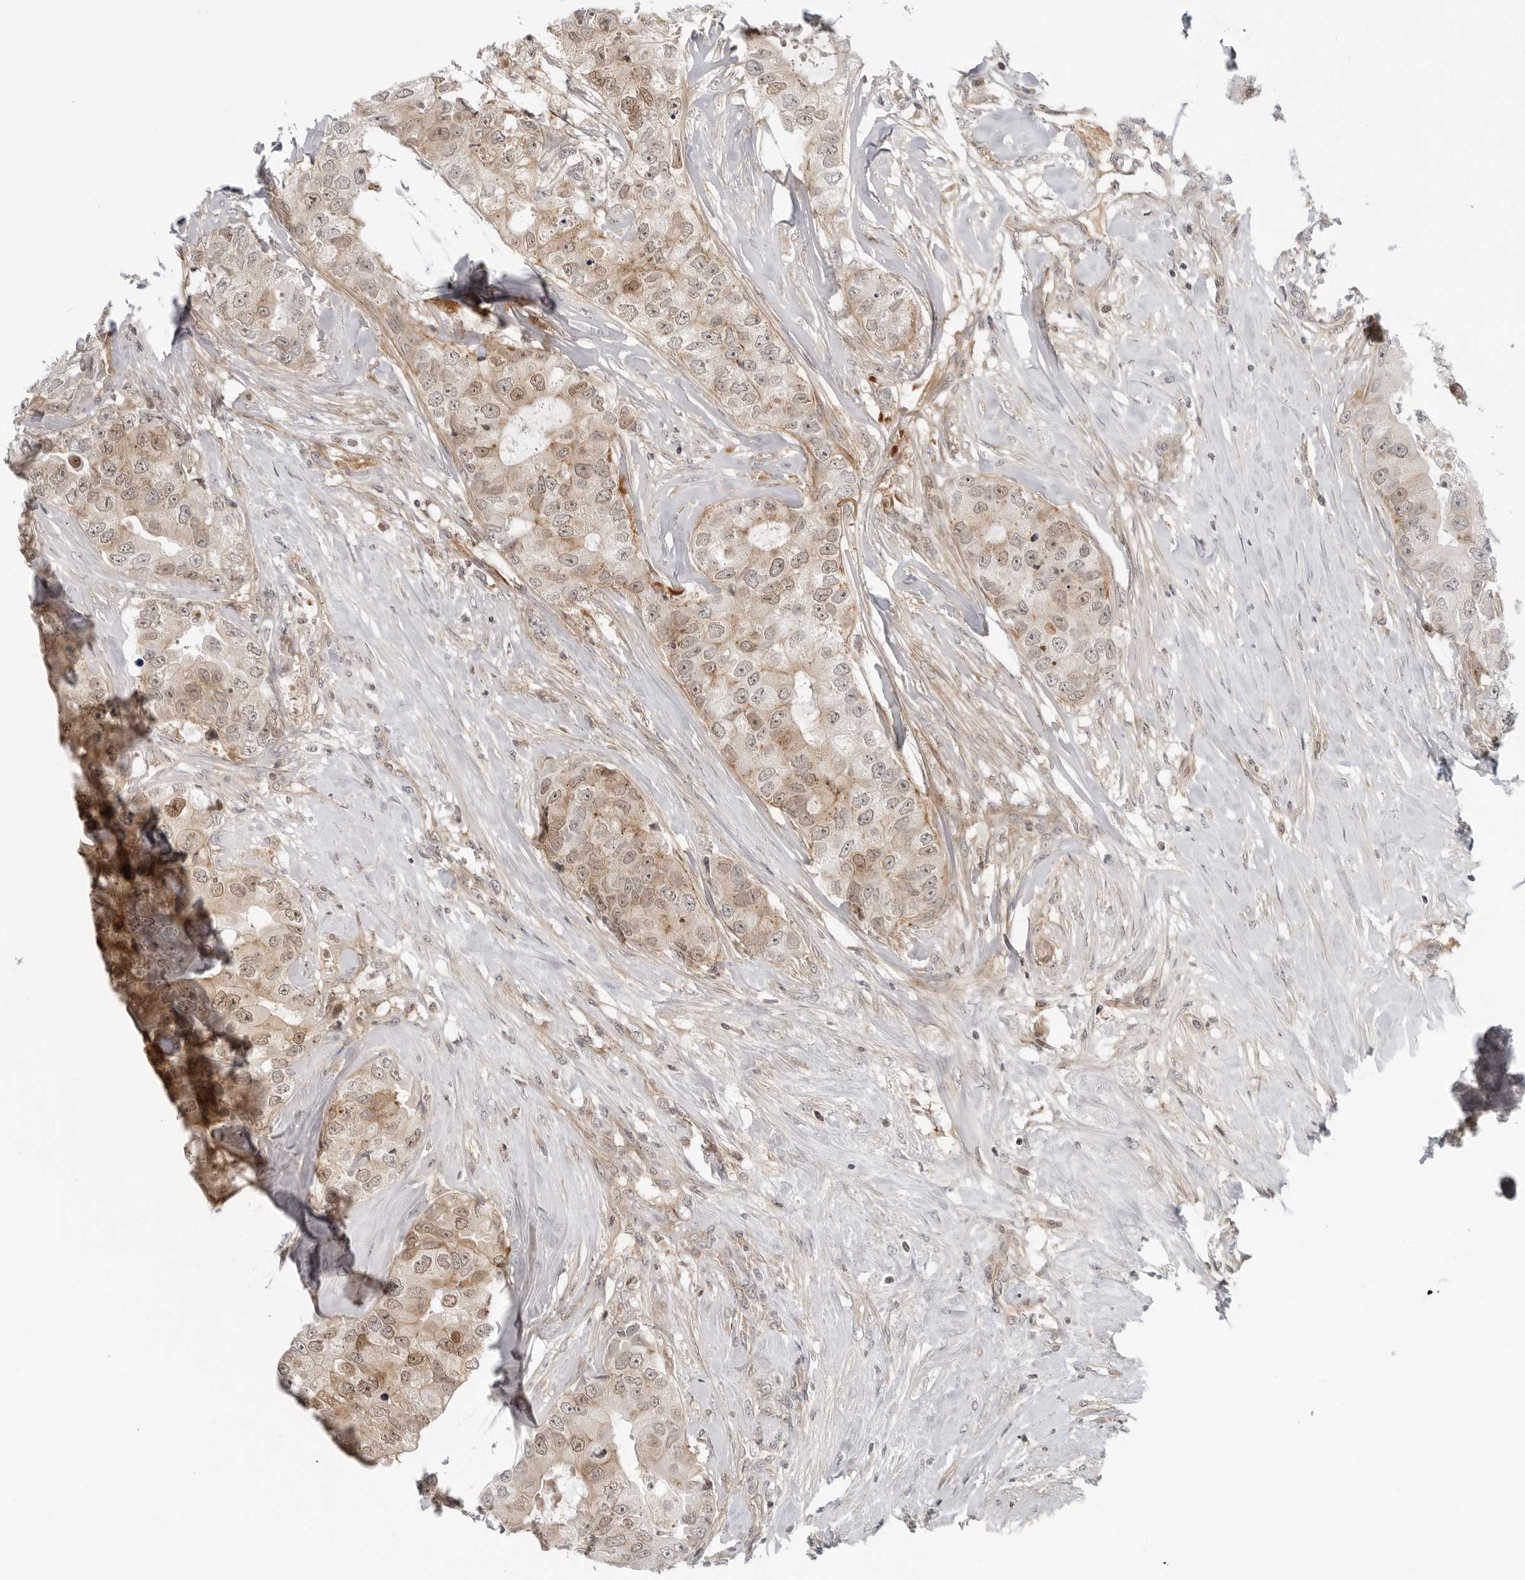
{"staining": {"intensity": "moderate", "quantity": "25%-75%", "location": "cytoplasmic/membranous,nuclear"}, "tissue": "breast cancer", "cell_type": "Tumor cells", "image_type": "cancer", "snomed": [{"axis": "morphology", "description": "Duct carcinoma"}, {"axis": "topography", "description": "Breast"}], "caption": "Invasive ductal carcinoma (breast) was stained to show a protein in brown. There is medium levels of moderate cytoplasmic/membranous and nuclear staining in approximately 25%-75% of tumor cells. The protein is shown in brown color, while the nuclei are stained blue.", "gene": "SUGCT", "patient": {"sex": "female", "age": 62}}